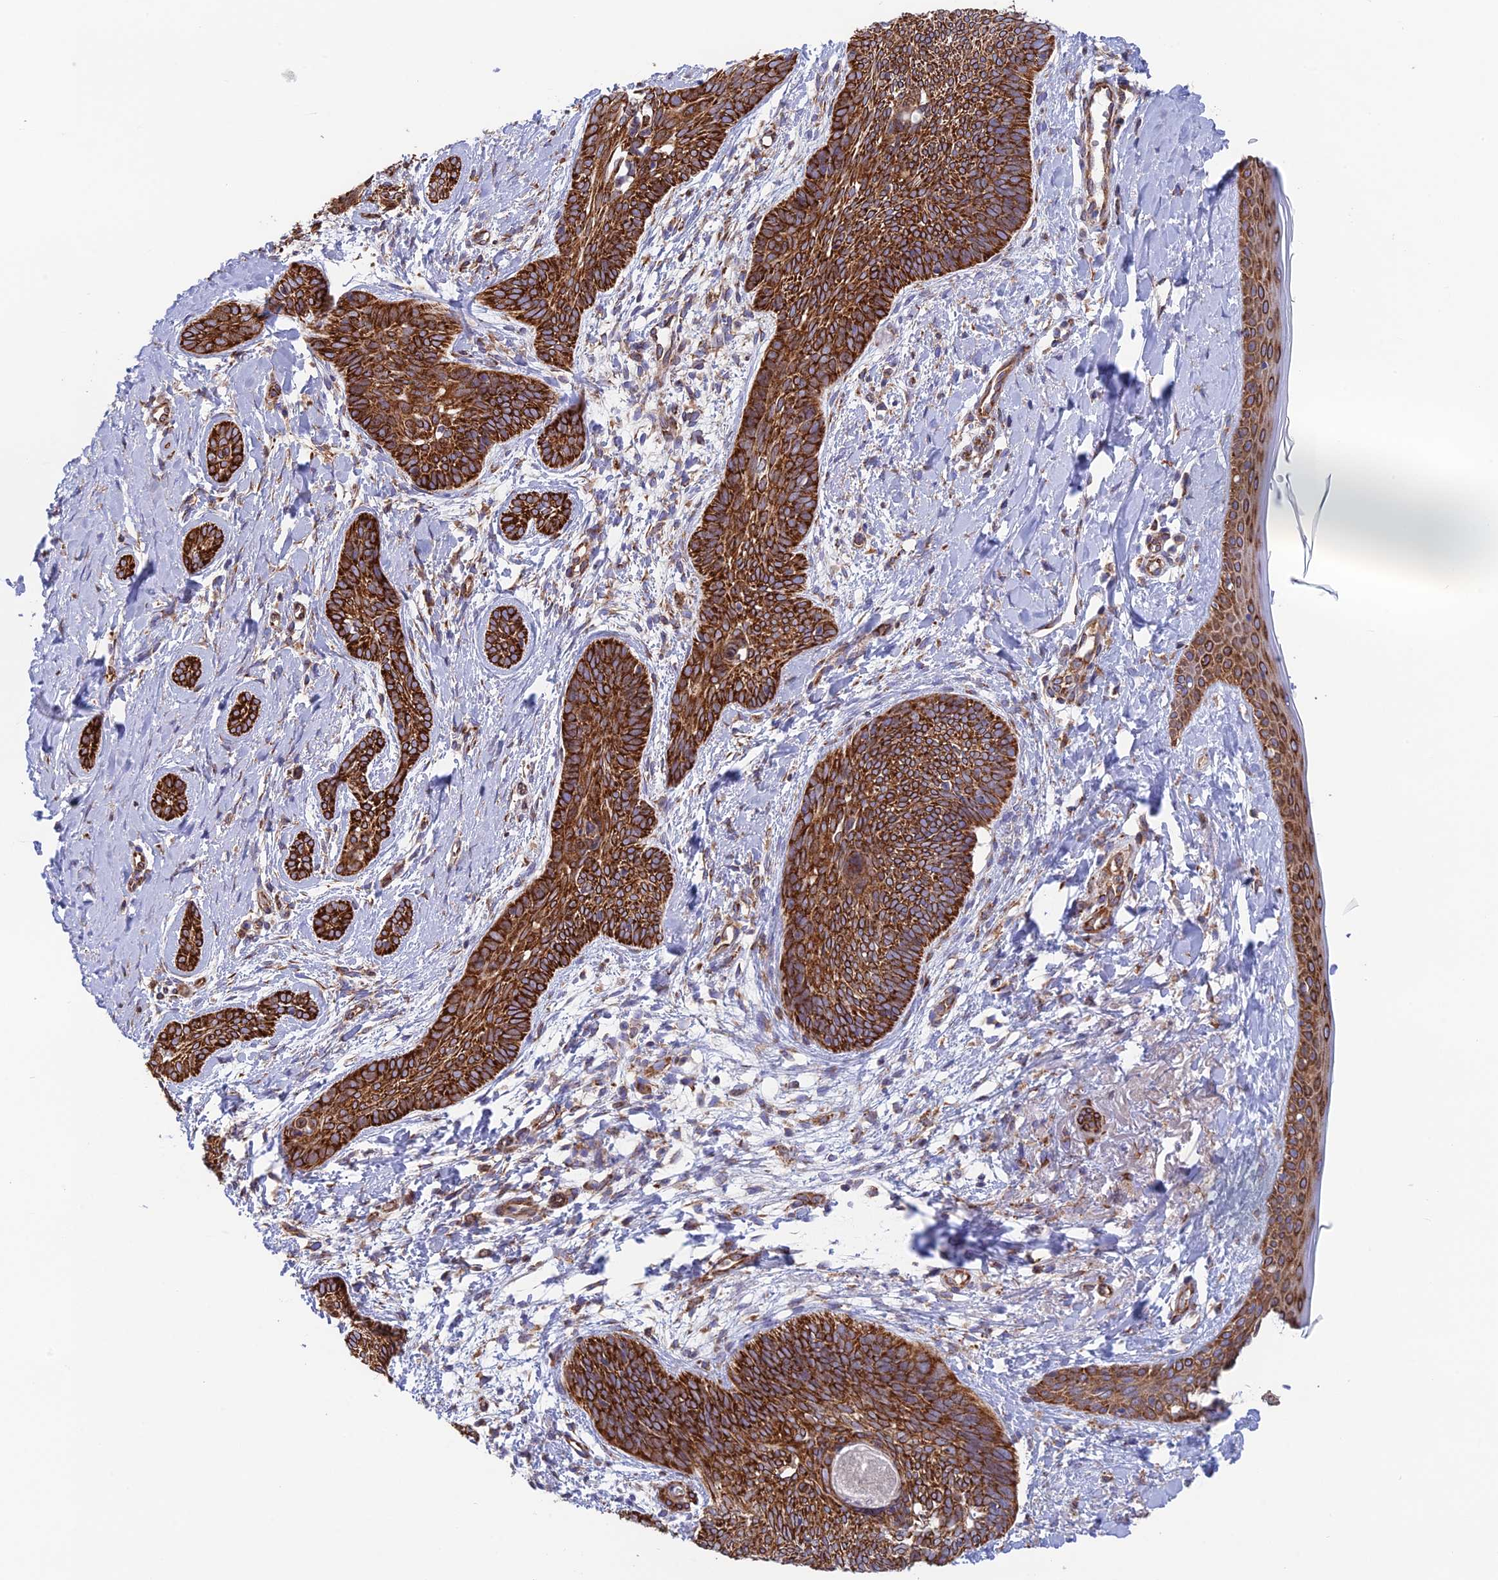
{"staining": {"intensity": "strong", "quantity": ">75%", "location": "cytoplasmic/membranous"}, "tissue": "skin cancer", "cell_type": "Tumor cells", "image_type": "cancer", "snomed": [{"axis": "morphology", "description": "Basal cell carcinoma"}, {"axis": "topography", "description": "Skin"}], "caption": "Brown immunohistochemical staining in human basal cell carcinoma (skin) demonstrates strong cytoplasmic/membranous staining in about >75% of tumor cells. The protein is stained brown, and the nuclei are stained in blue (DAB (3,3'-diaminobenzidine) IHC with brightfield microscopy, high magnification).", "gene": "CCDC69", "patient": {"sex": "female", "age": 81}}